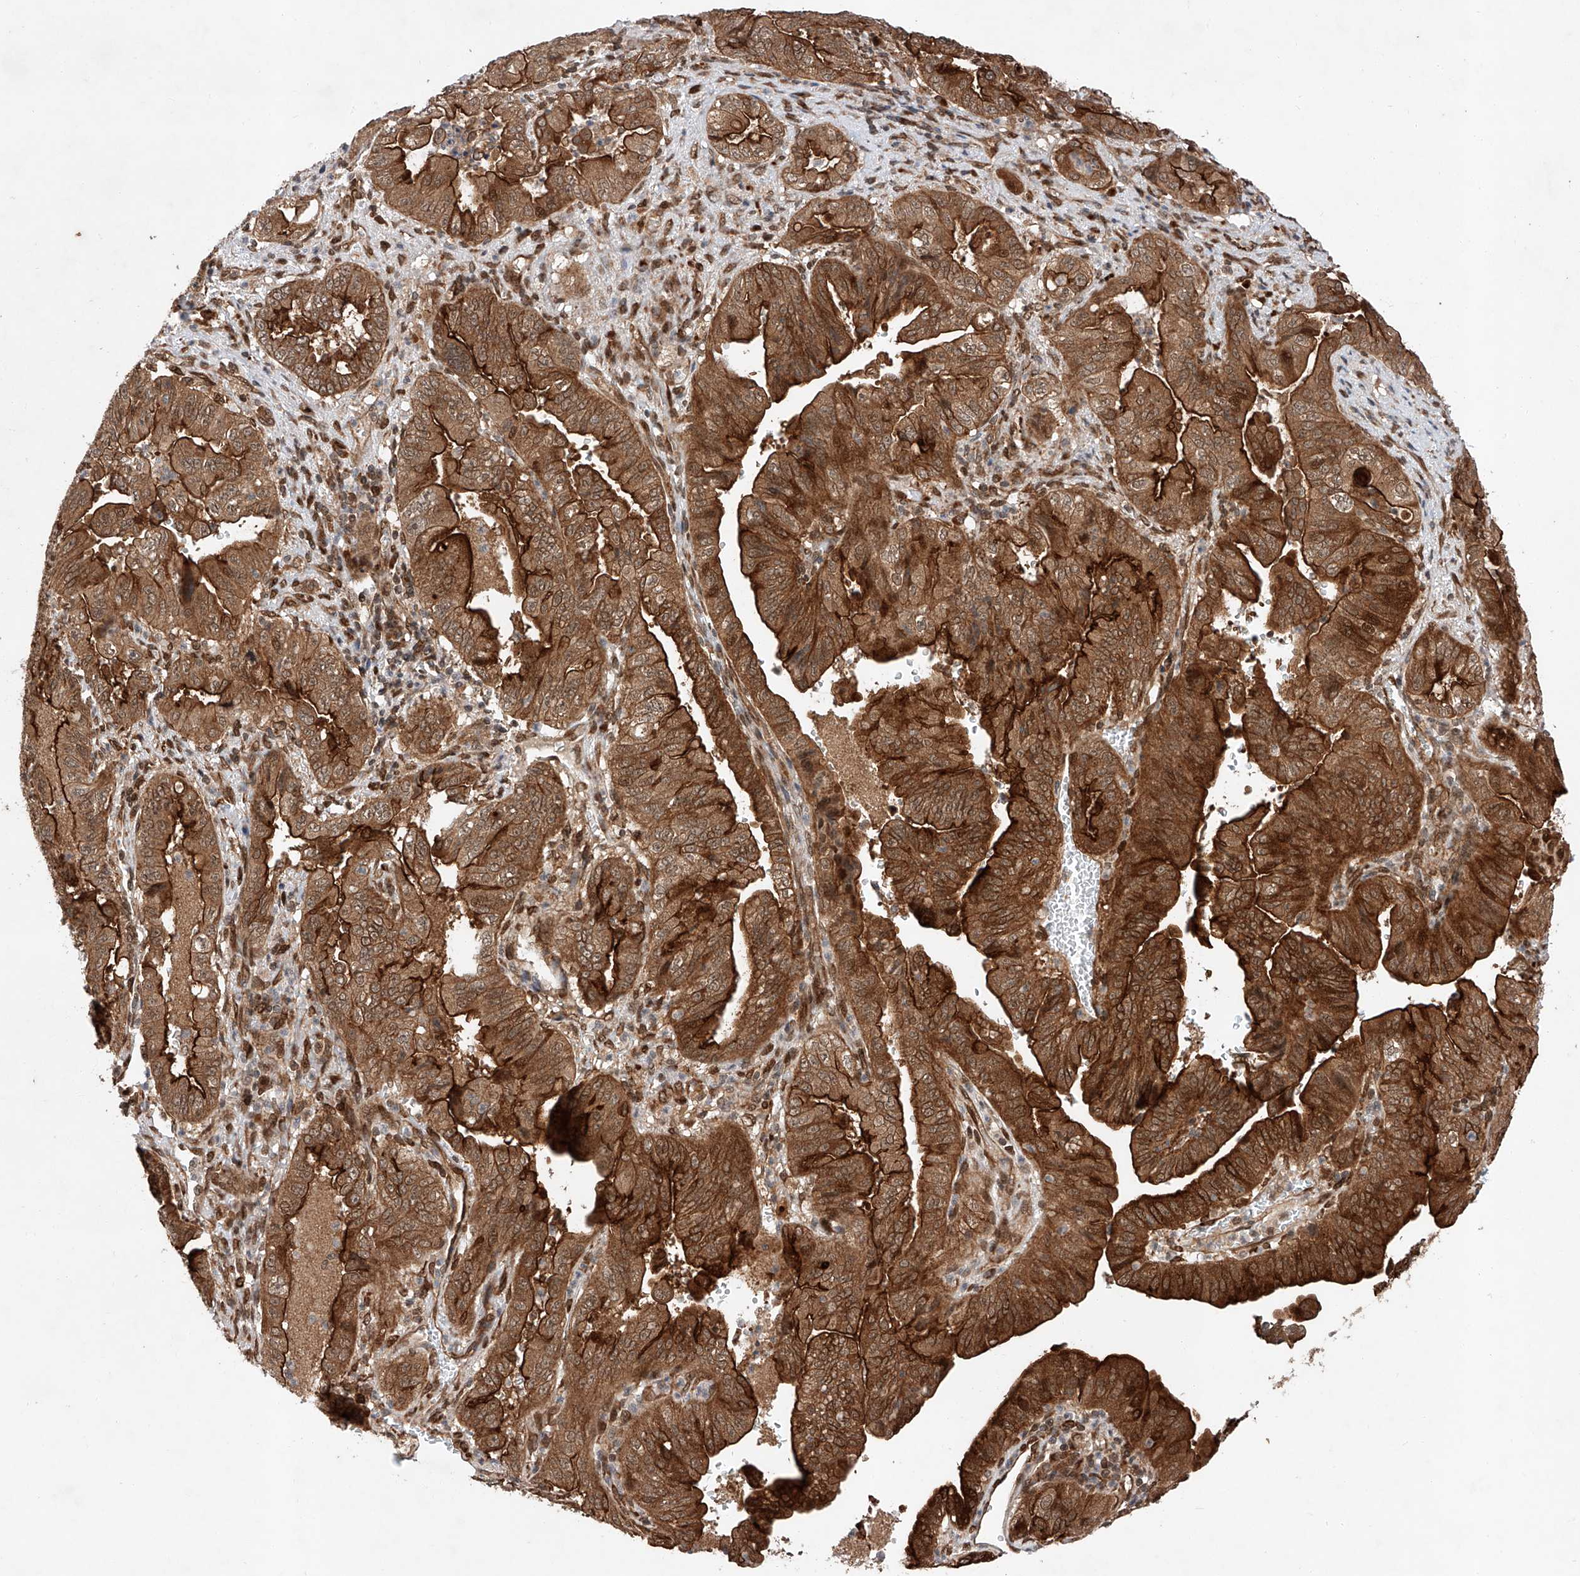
{"staining": {"intensity": "strong", "quantity": ">75%", "location": "cytoplasmic/membranous"}, "tissue": "pancreatic cancer", "cell_type": "Tumor cells", "image_type": "cancer", "snomed": [{"axis": "morphology", "description": "Adenocarcinoma, NOS"}, {"axis": "topography", "description": "Pancreas"}], "caption": "Tumor cells show high levels of strong cytoplasmic/membranous expression in about >75% of cells in human adenocarcinoma (pancreatic).", "gene": "ZFP28", "patient": {"sex": "male", "age": 70}}